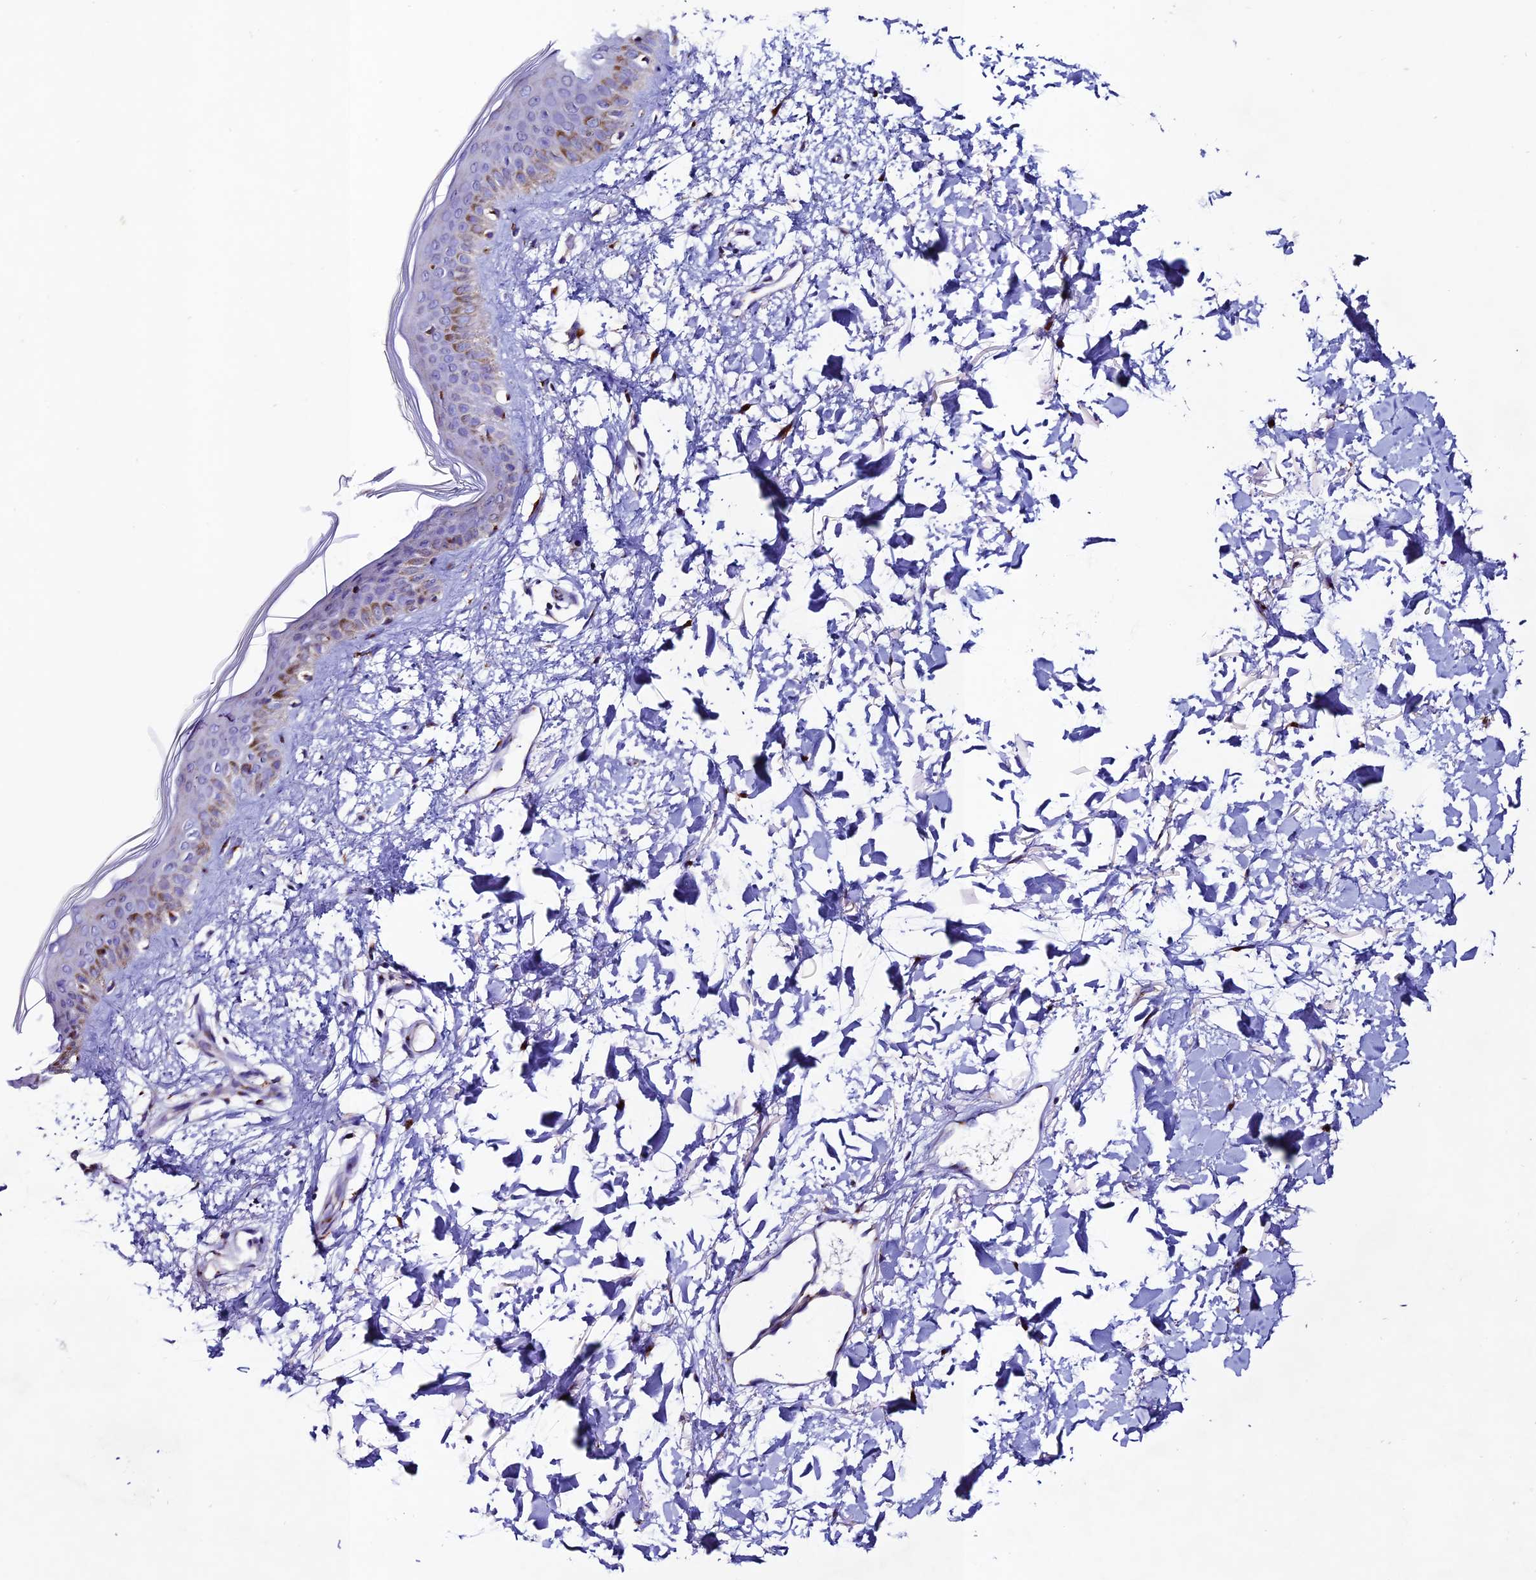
{"staining": {"intensity": "negative", "quantity": "none", "location": "none"}, "tissue": "skin", "cell_type": "Fibroblasts", "image_type": "normal", "snomed": [{"axis": "morphology", "description": "Normal tissue, NOS"}, {"axis": "topography", "description": "Skin"}], "caption": "Immunohistochemistry histopathology image of benign human skin stained for a protein (brown), which demonstrates no staining in fibroblasts. (Stains: DAB immunohistochemistry (IHC) with hematoxylin counter stain, Microscopy: brightfield microscopy at high magnification).", "gene": "OR51Q1", "patient": {"sex": "female", "age": 58}}